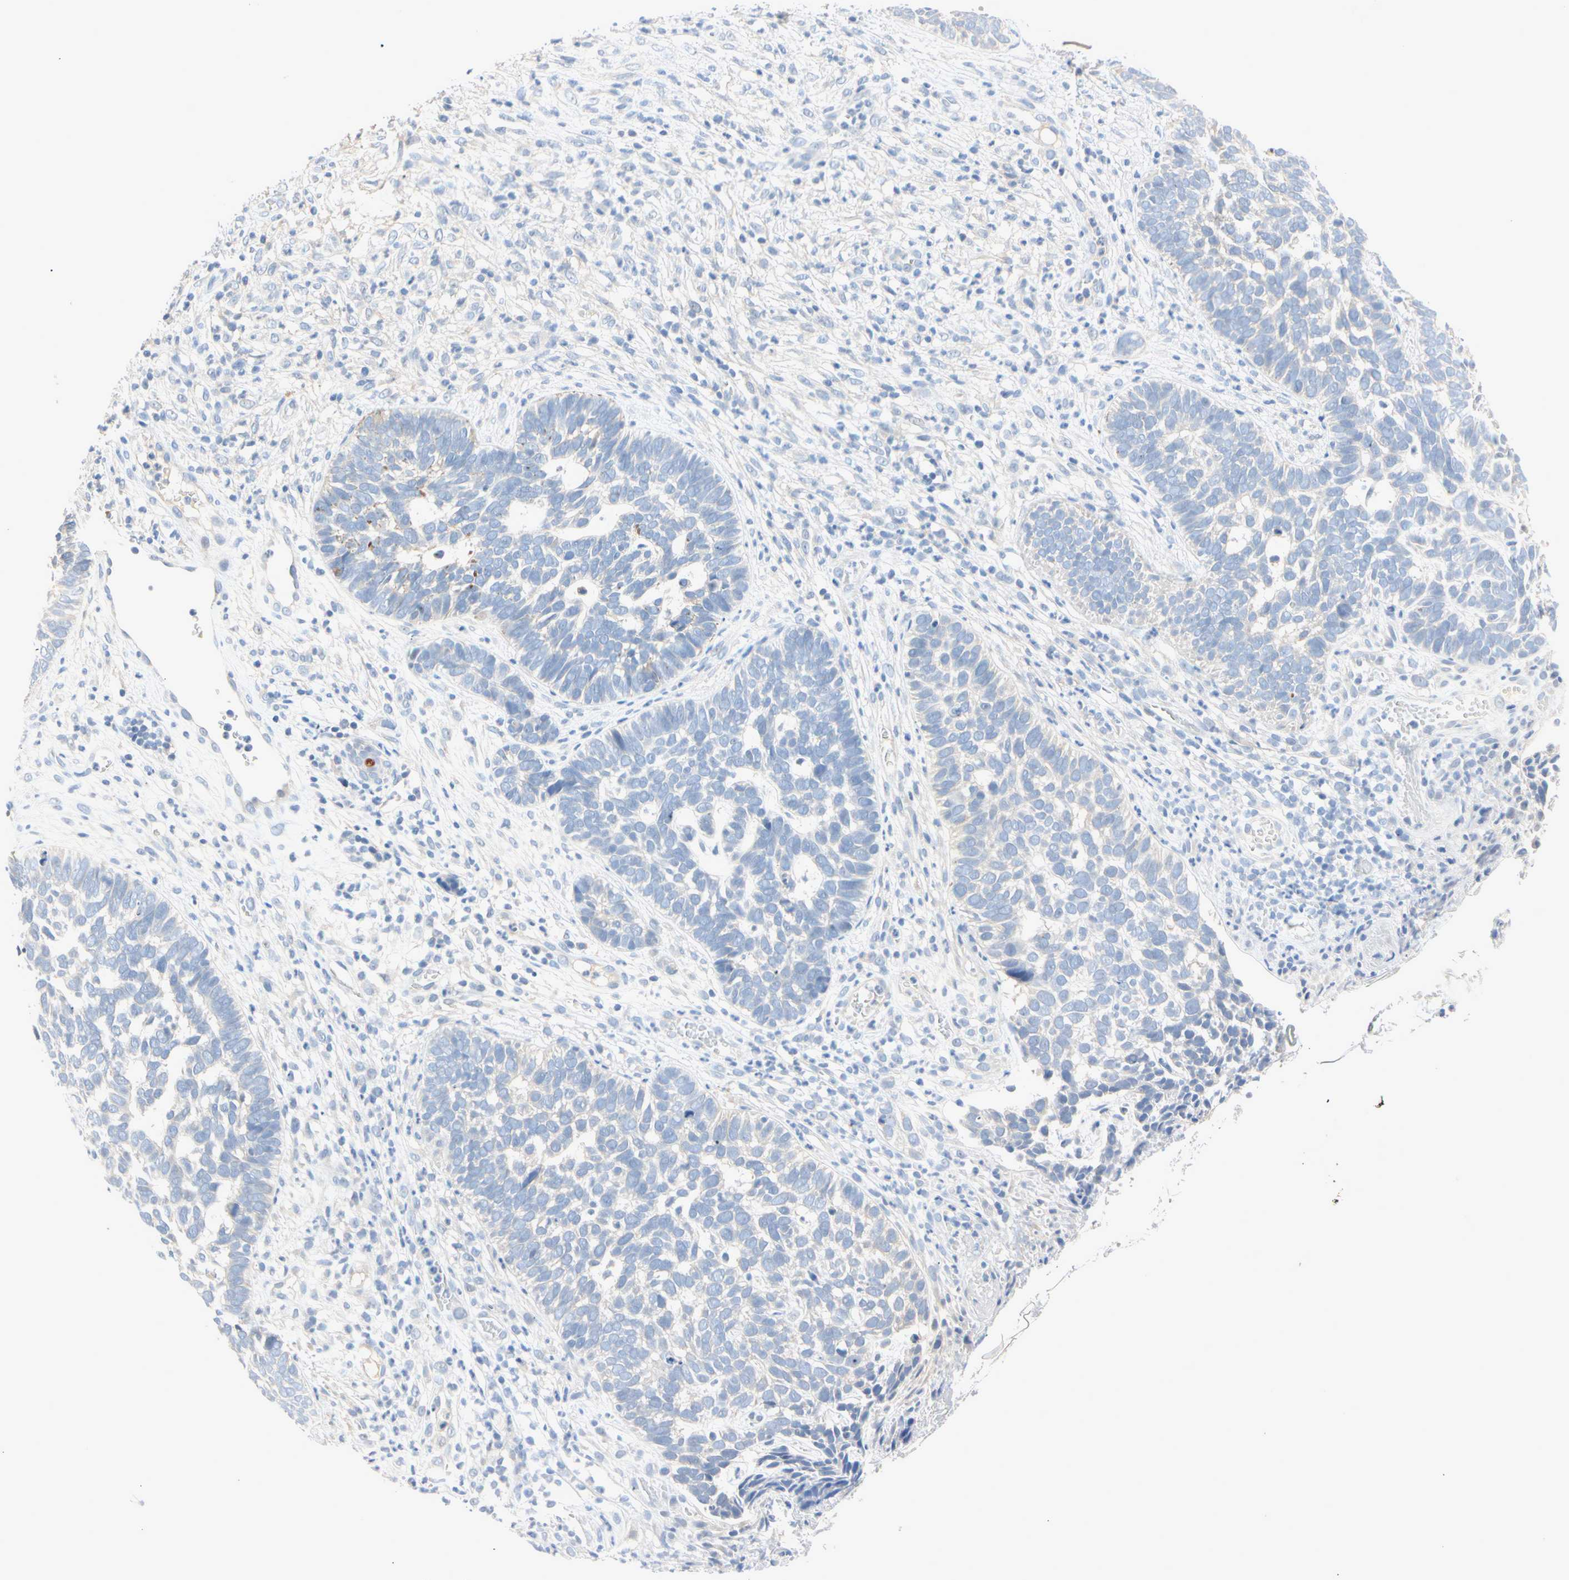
{"staining": {"intensity": "negative", "quantity": "none", "location": "none"}, "tissue": "skin cancer", "cell_type": "Tumor cells", "image_type": "cancer", "snomed": [{"axis": "morphology", "description": "Basal cell carcinoma"}, {"axis": "topography", "description": "Skin"}], "caption": "The immunohistochemistry micrograph has no significant staining in tumor cells of skin basal cell carcinoma tissue.", "gene": "MARK1", "patient": {"sex": "male", "age": 87}}